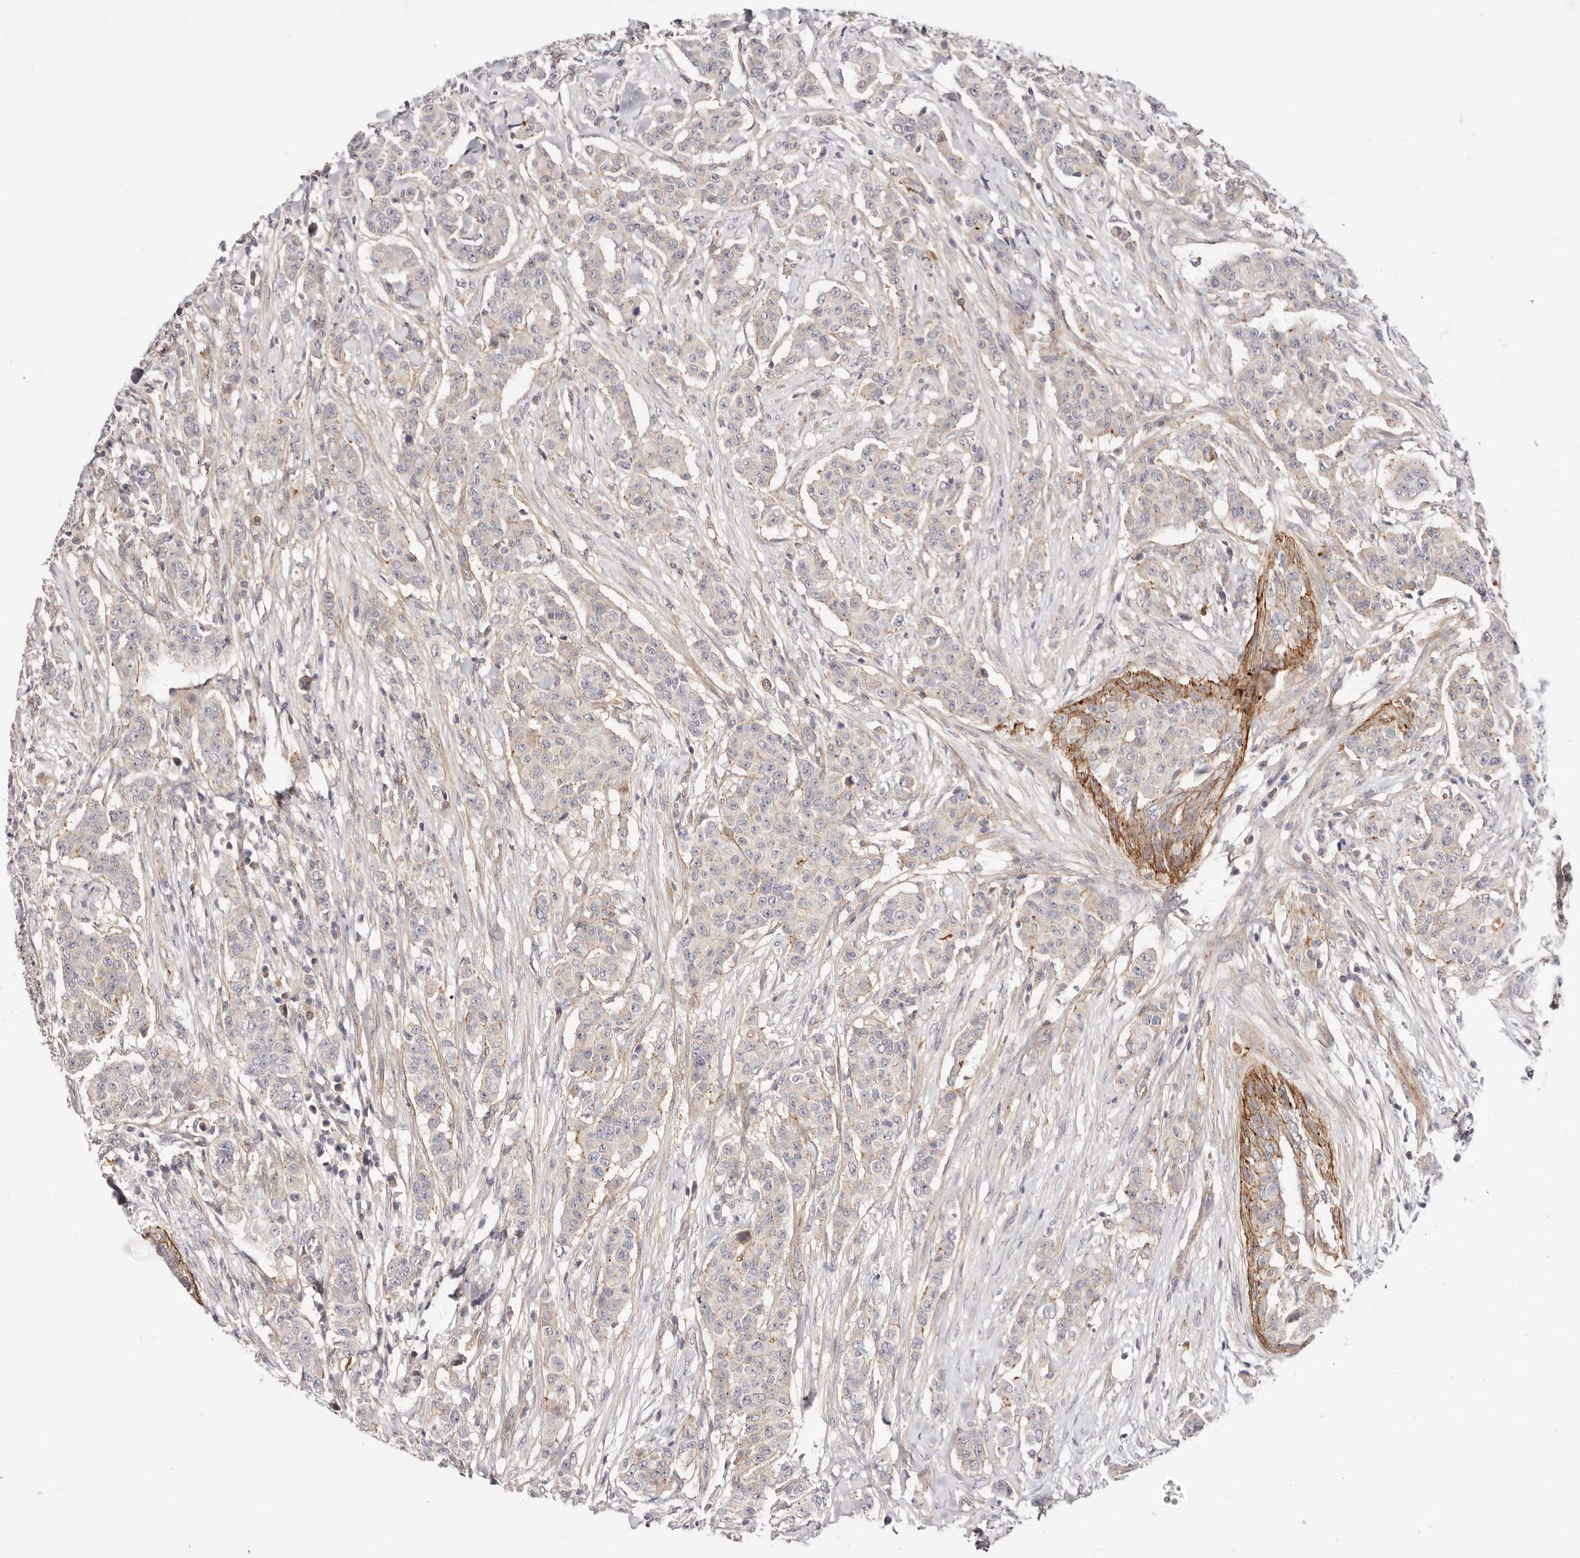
{"staining": {"intensity": "negative", "quantity": "none", "location": "none"}, "tissue": "breast cancer", "cell_type": "Tumor cells", "image_type": "cancer", "snomed": [{"axis": "morphology", "description": "Duct carcinoma"}, {"axis": "topography", "description": "Breast"}], "caption": "Tumor cells show no significant positivity in breast cancer (intraductal carcinoma).", "gene": "SLC35B2", "patient": {"sex": "female", "age": 40}}